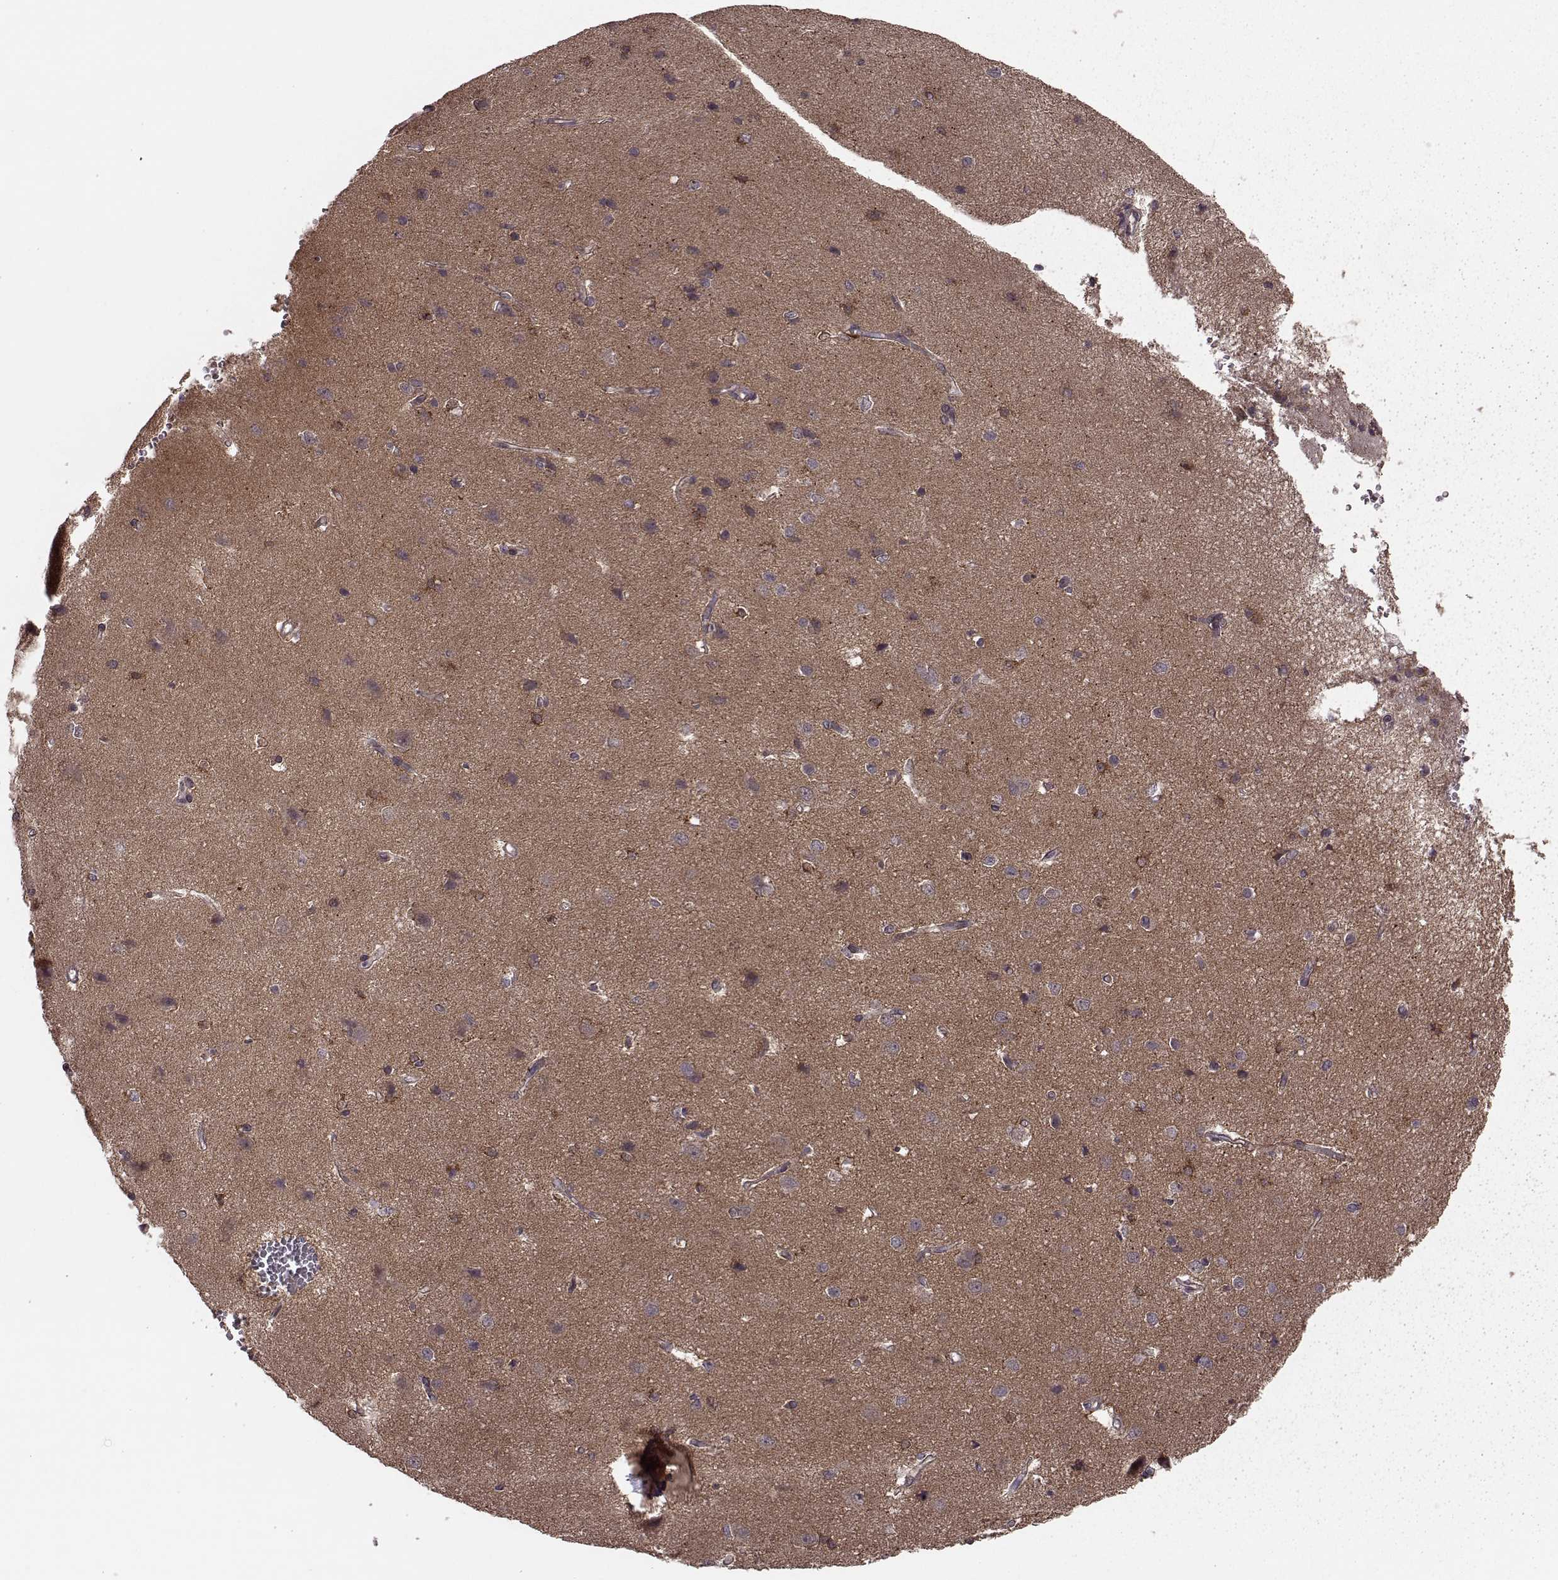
{"staining": {"intensity": "negative", "quantity": "none", "location": "none"}, "tissue": "cerebral cortex", "cell_type": "Endothelial cells", "image_type": "normal", "snomed": [{"axis": "morphology", "description": "Normal tissue, NOS"}, {"axis": "topography", "description": "Cerebral cortex"}], "caption": "IHC micrograph of benign cerebral cortex: human cerebral cortex stained with DAB (3,3'-diaminobenzidine) demonstrates no significant protein expression in endothelial cells.", "gene": "FNIP2", "patient": {"sex": "male", "age": 37}}